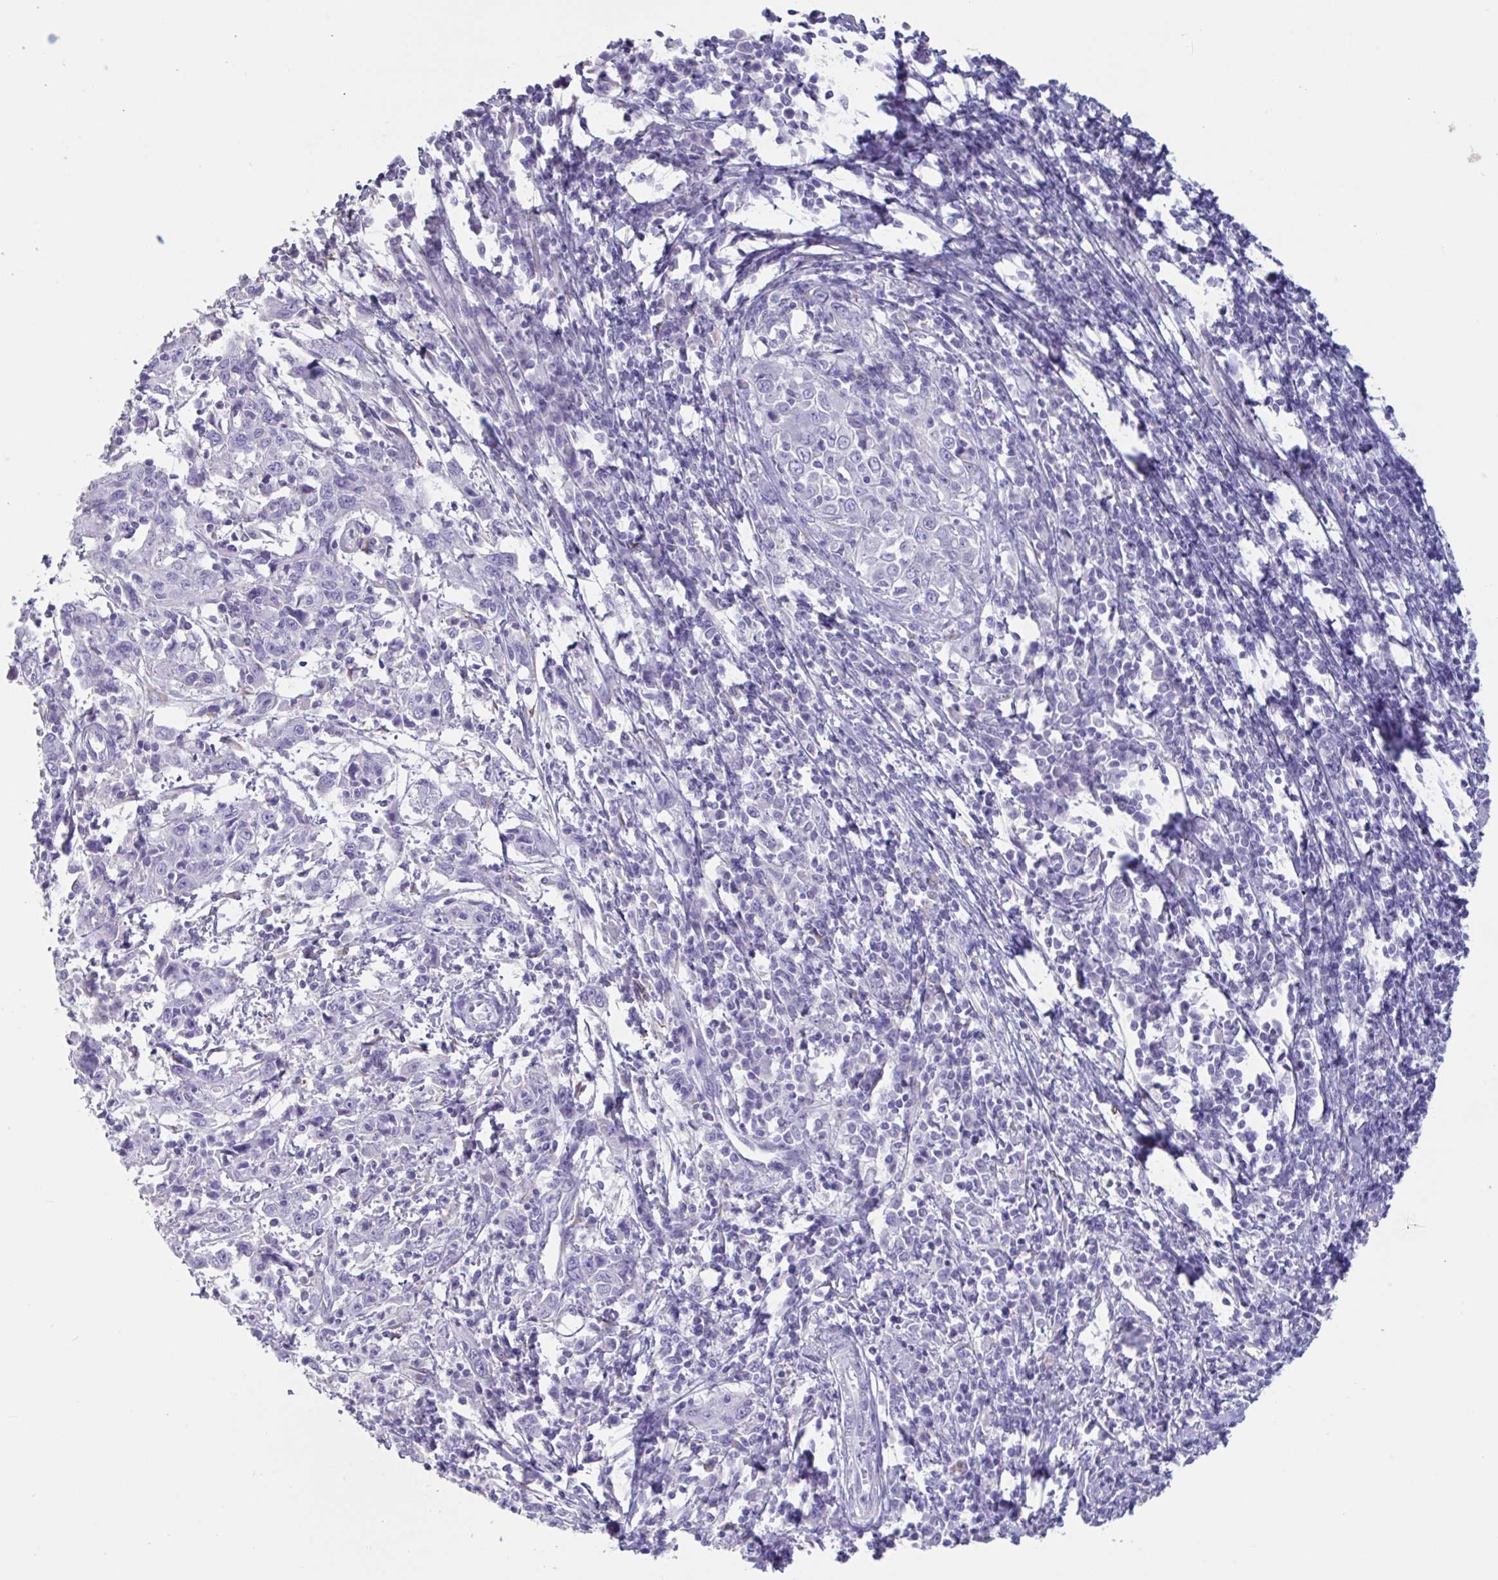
{"staining": {"intensity": "negative", "quantity": "none", "location": "none"}, "tissue": "cervical cancer", "cell_type": "Tumor cells", "image_type": "cancer", "snomed": [{"axis": "morphology", "description": "Squamous cell carcinoma, NOS"}, {"axis": "topography", "description": "Cervix"}], "caption": "A histopathology image of squamous cell carcinoma (cervical) stained for a protein displays no brown staining in tumor cells. The staining is performed using DAB brown chromogen with nuclei counter-stained in using hematoxylin.", "gene": "TNNC1", "patient": {"sex": "female", "age": 46}}